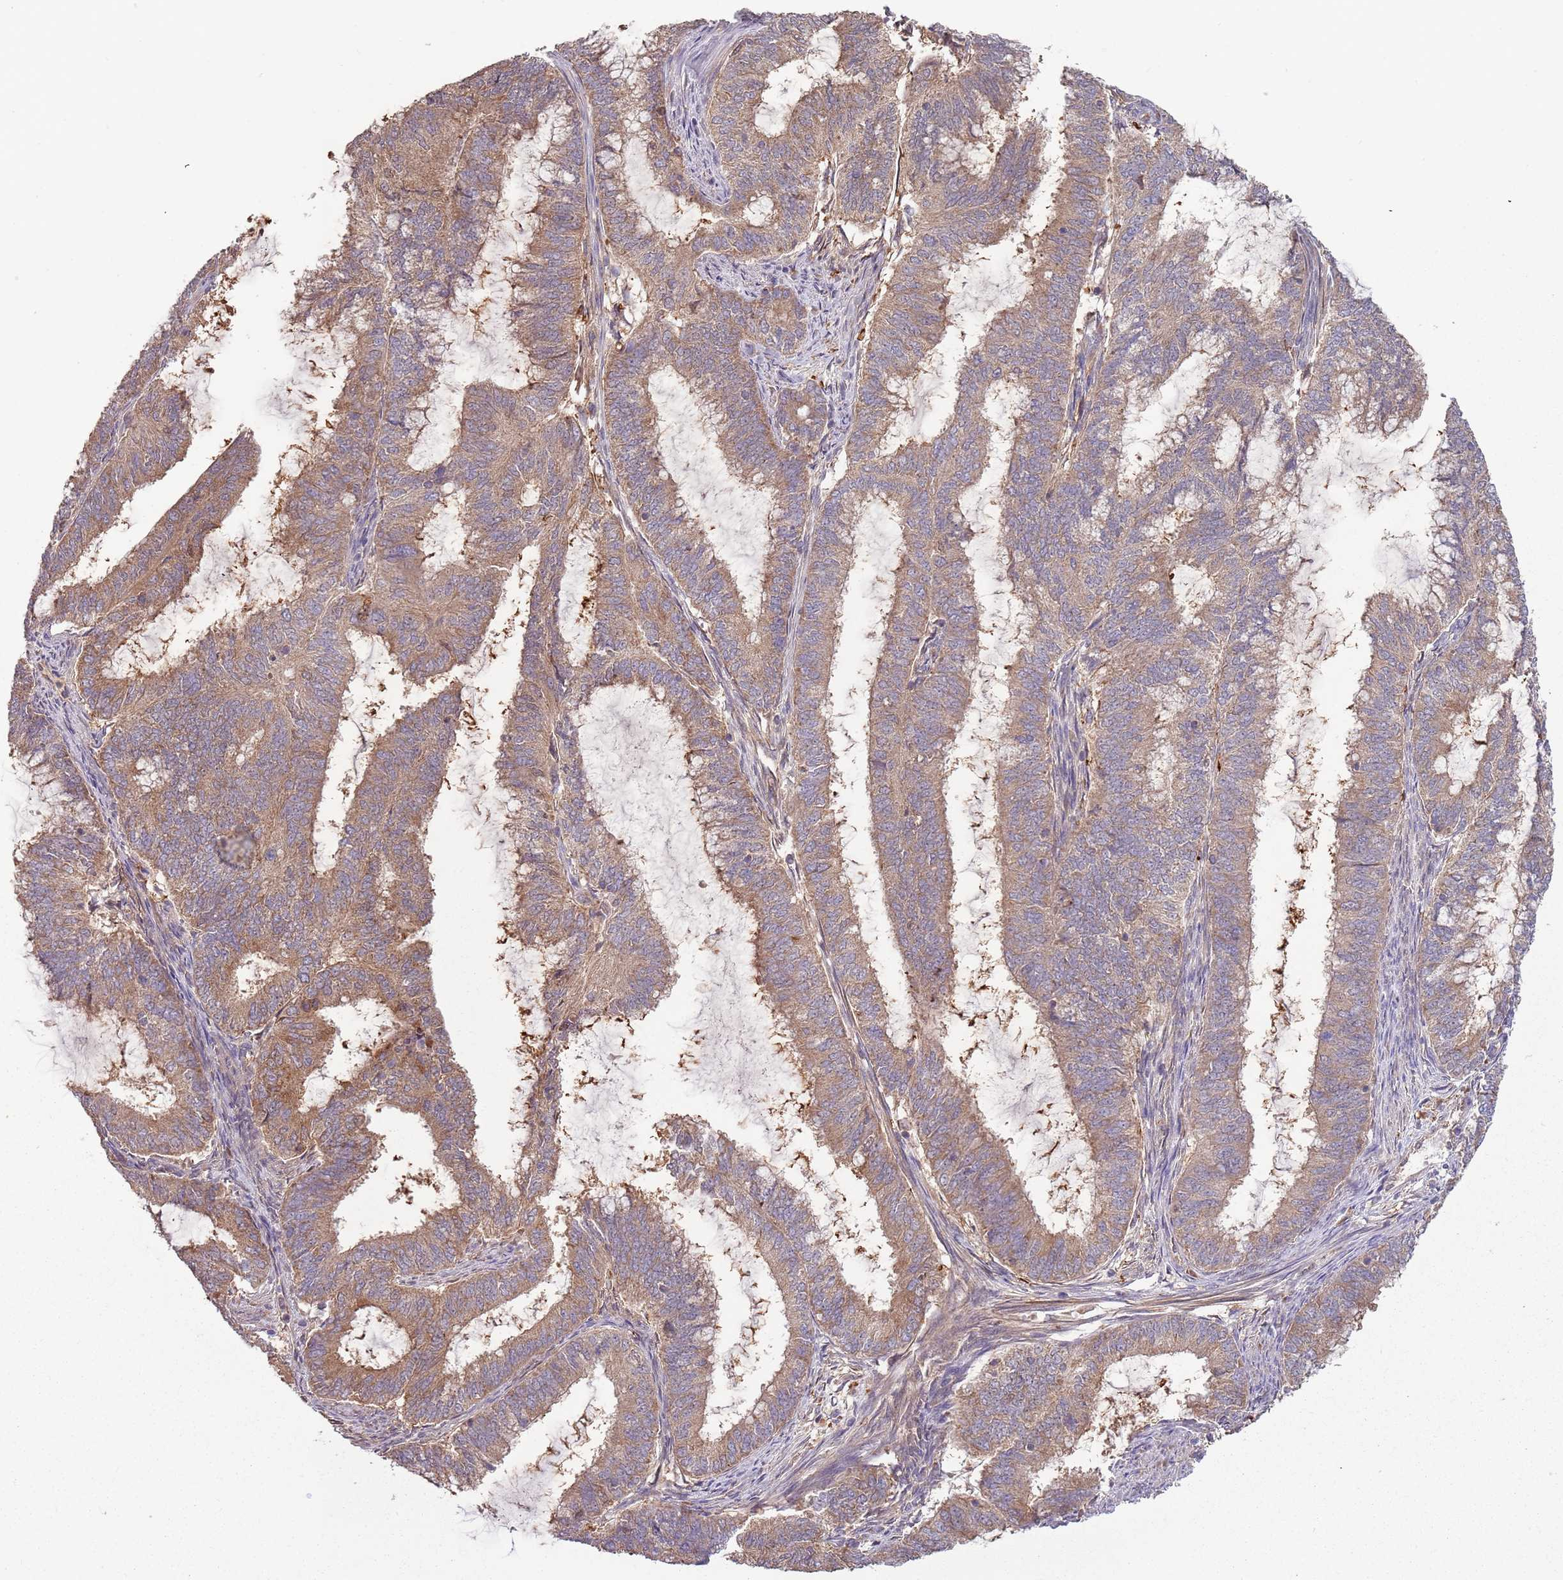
{"staining": {"intensity": "moderate", "quantity": ">75%", "location": "cytoplasmic/membranous"}, "tissue": "endometrial cancer", "cell_type": "Tumor cells", "image_type": "cancer", "snomed": [{"axis": "morphology", "description": "Adenocarcinoma, NOS"}, {"axis": "topography", "description": "Endometrium"}], "caption": "Immunohistochemistry micrograph of human endometrial adenocarcinoma stained for a protein (brown), which displays medium levels of moderate cytoplasmic/membranous positivity in approximately >75% of tumor cells.", "gene": "FECH", "patient": {"sex": "female", "age": 51}}